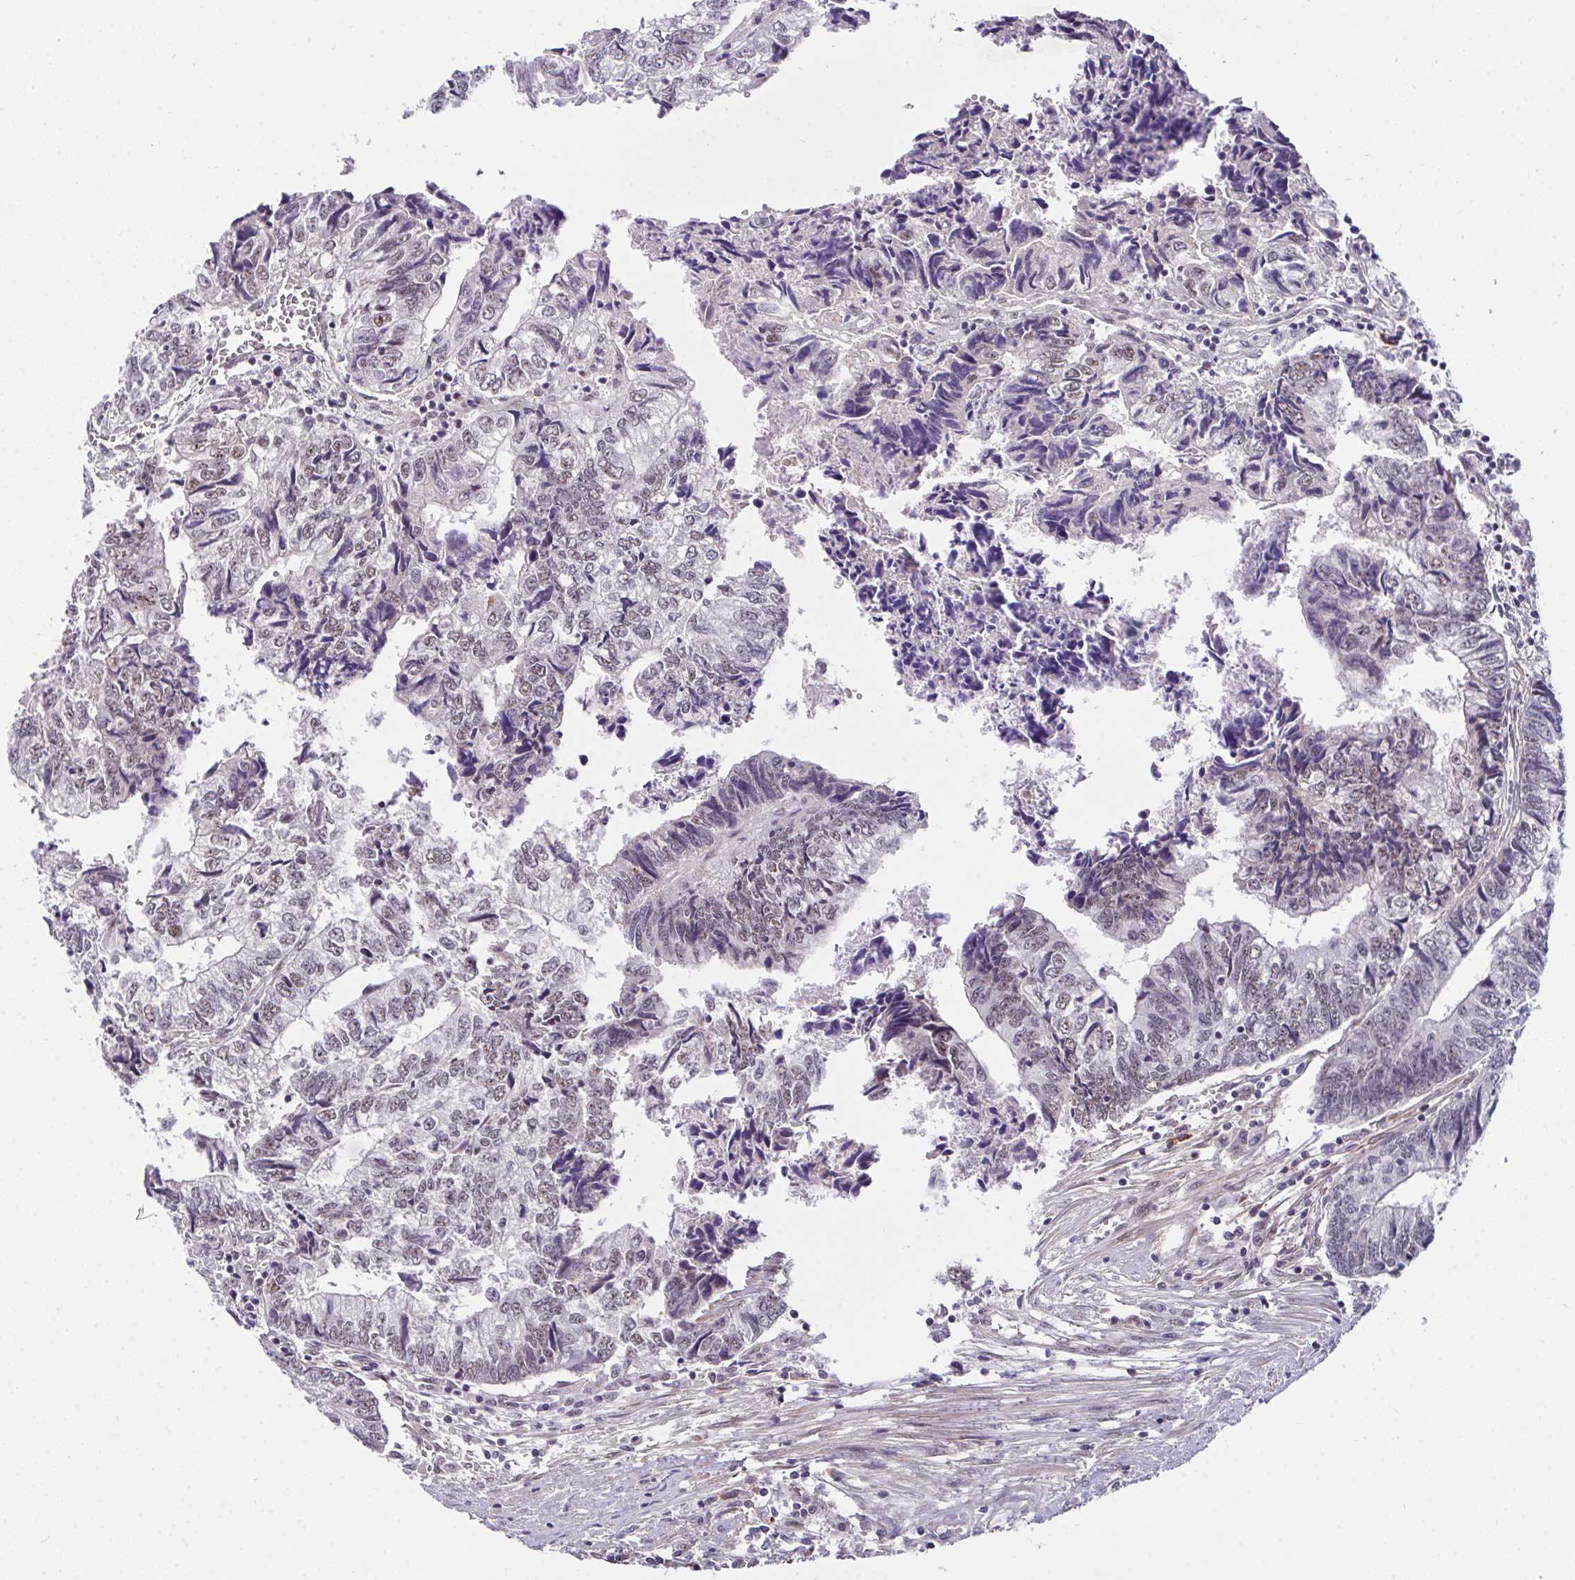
{"staining": {"intensity": "weak", "quantity": "25%-75%", "location": "nuclear"}, "tissue": "colorectal cancer", "cell_type": "Tumor cells", "image_type": "cancer", "snomed": [{"axis": "morphology", "description": "Adenocarcinoma, NOS"}, {"axis": "topography", "description": "Colon"}], "caption": "Immunohistochemistry histopathology image of colorectal cancer (adenocarcinoma) stained for a protein (brown), which exhibits low levels of weak nuclear positivity in about 25%-75% of tumor cells.", "gene": "RBBP6", "patient": {"sex": "male", "age": 86}}